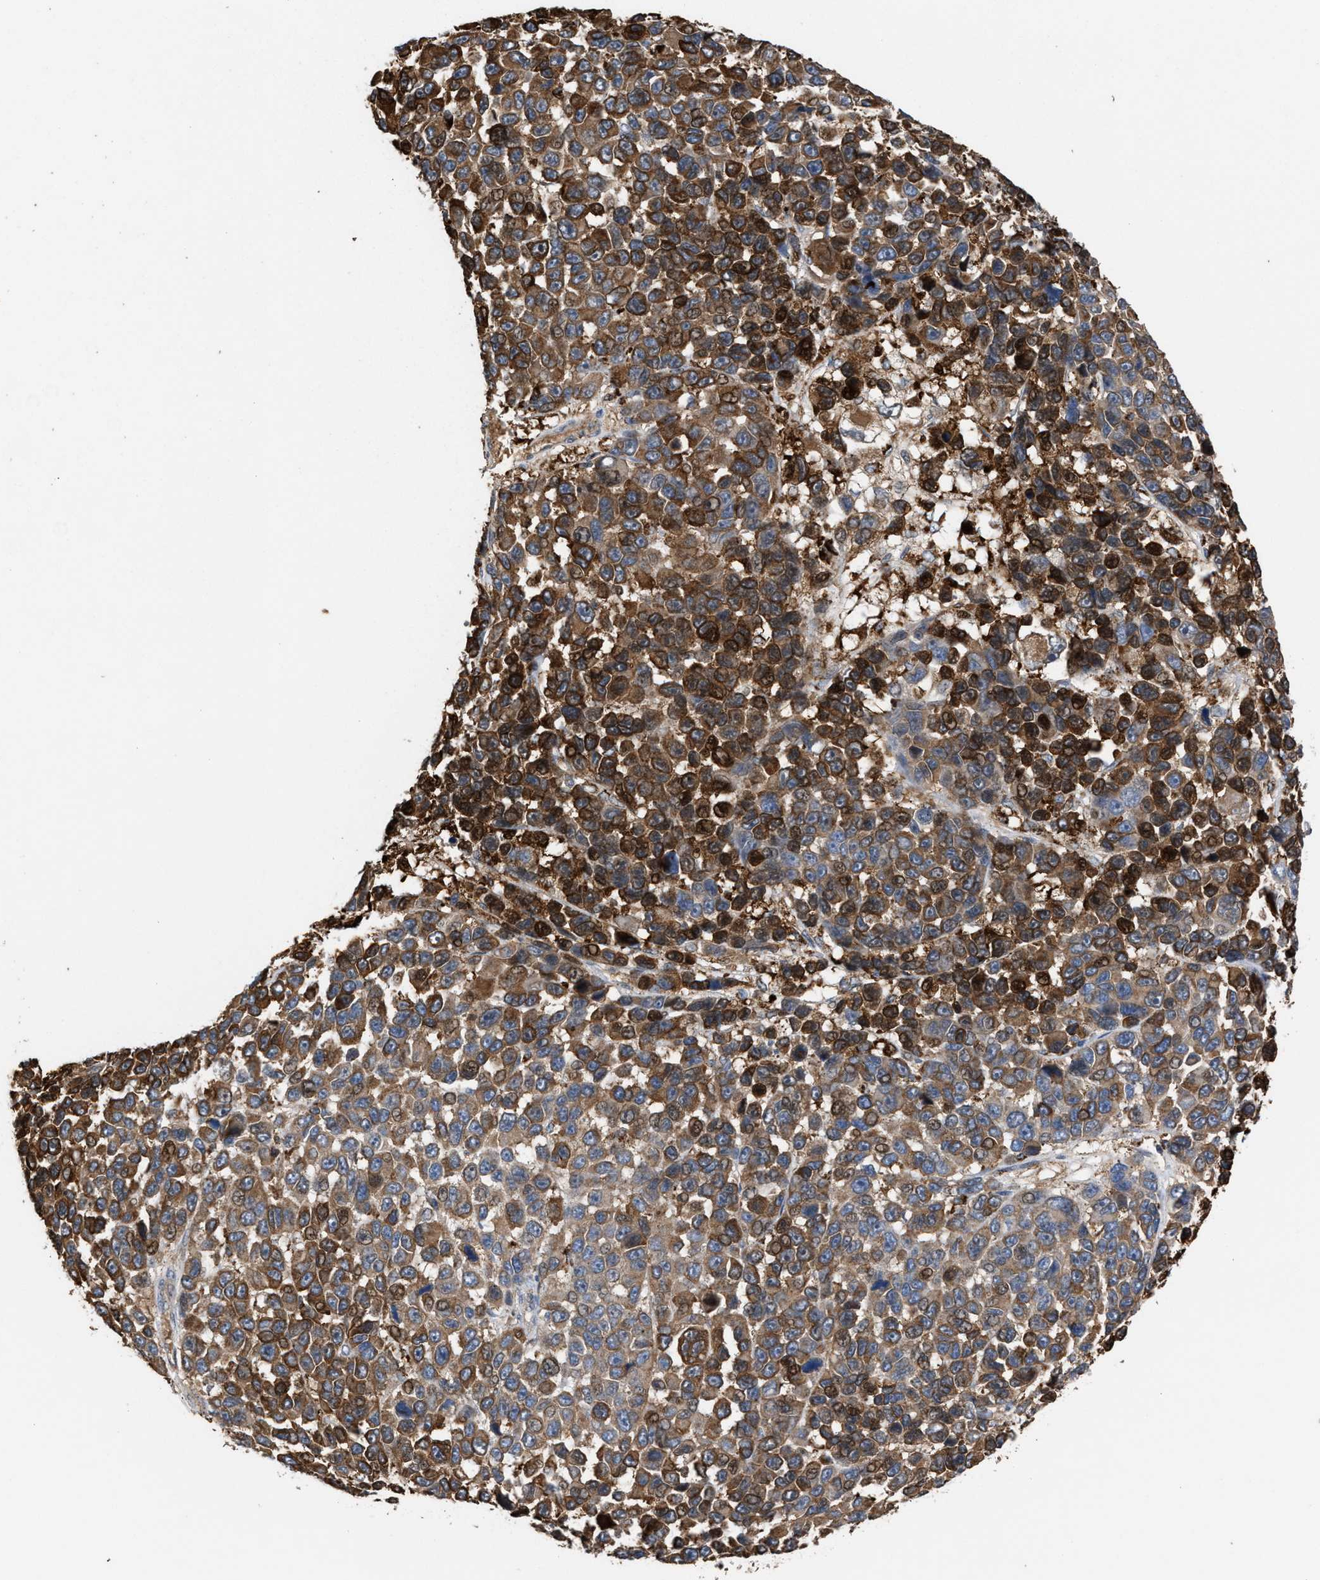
{"staining": {"intensity": "strong", "quantity": ">75%", "location": "cytoplasmic/membranous"}, "tissue": "melanoma", "cell_type": "Tumor cells", "image_type": "cancer", "snomed": [{"axis": "morphology", "description": "Malignant melanoma, NOS"}, {"axis": "topography", "description": "Skin"}], "caption": "Malignant melanoma stained with DAB (3,3'-diaminobenzidine) immunohistochemistry displays high levels of strong cytoplasmic/membranous expression in about >75% of tumor cells.", "gene": "ELMO3", "patient": {"sex": "male", "age": 53}}